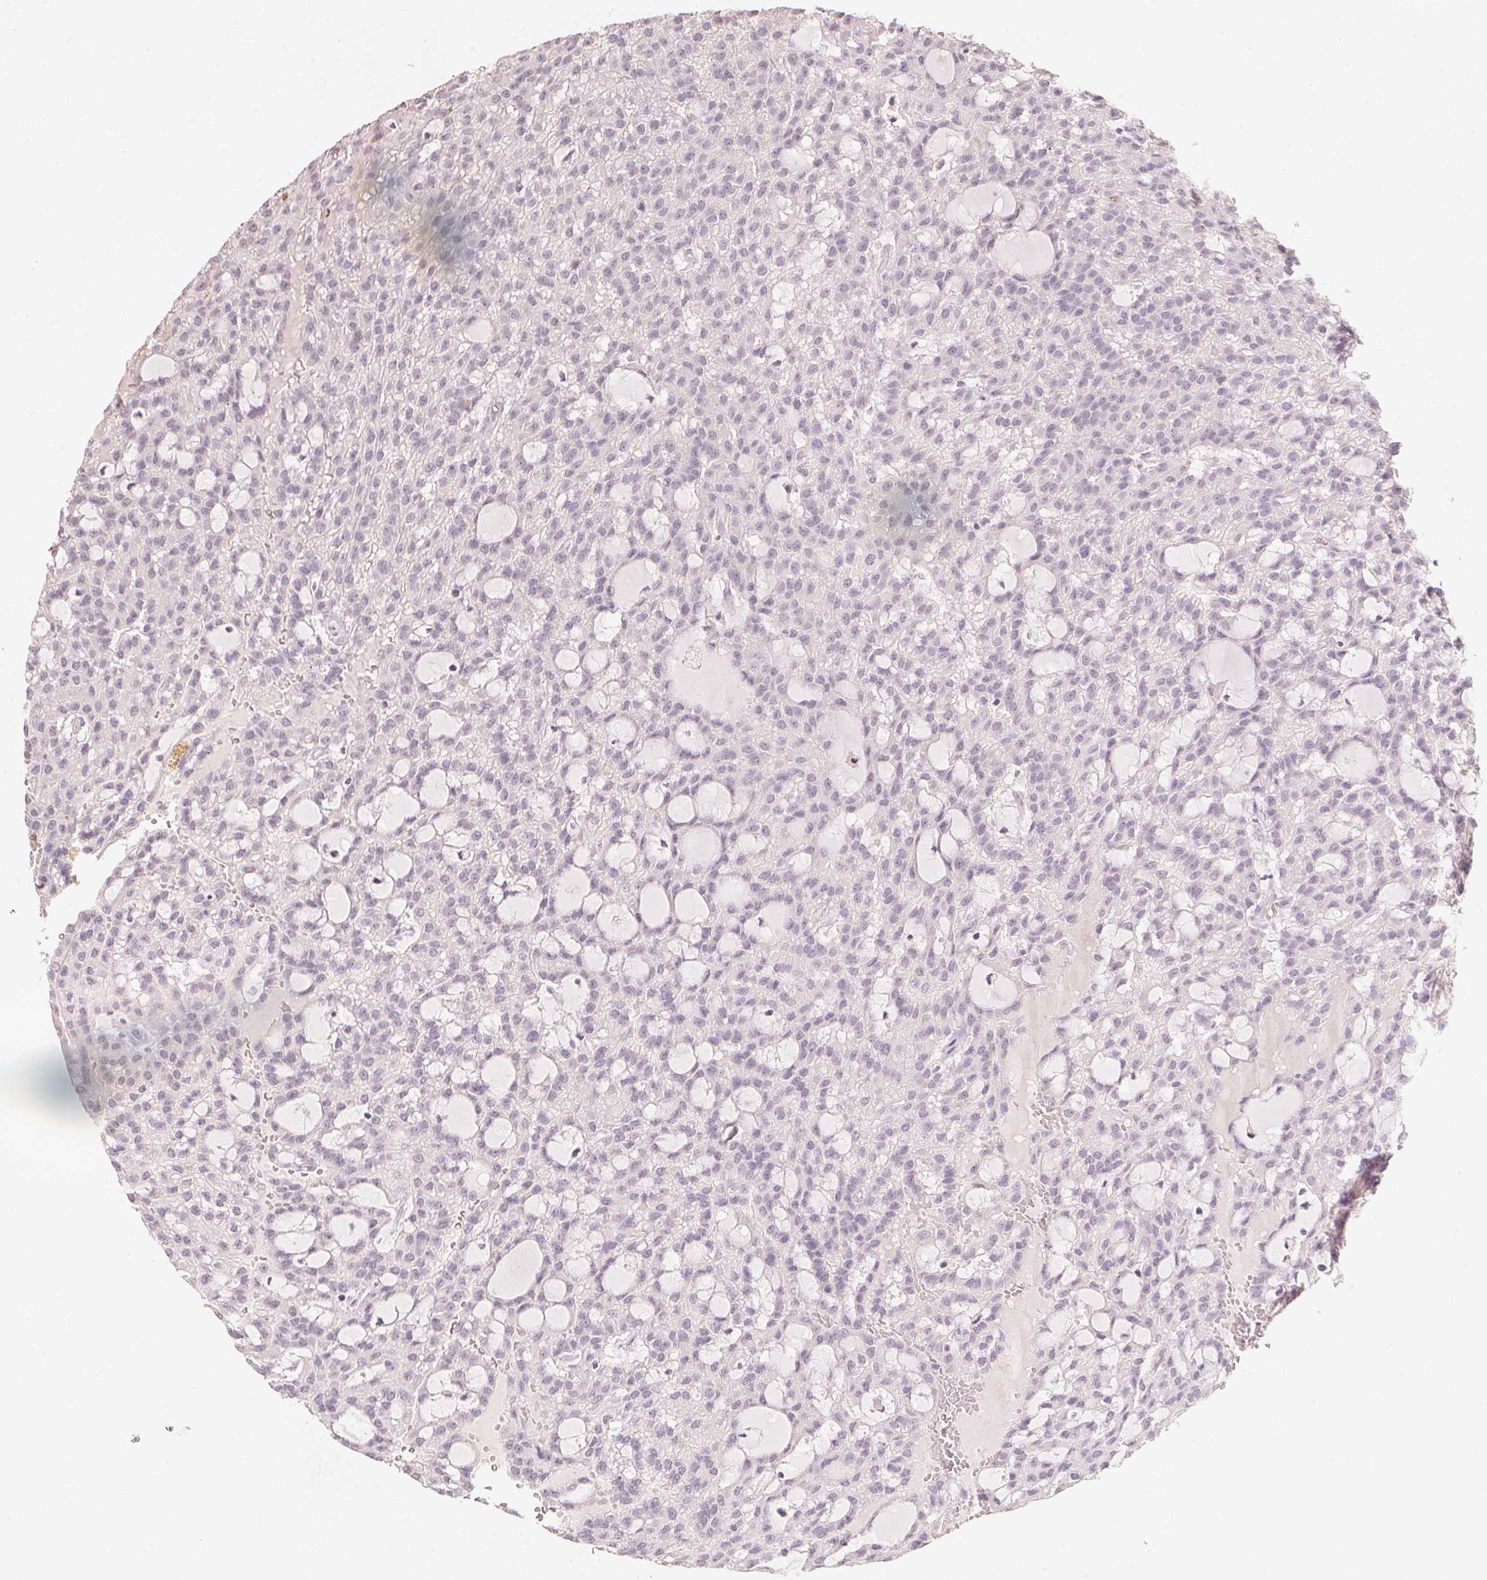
{"staining": {"intensity": "negative", "quantity": "none", "location": "none"}, "tissue": "renal cancer", "cell_type": "Tumor cells", "image_type": "cancer", "snomed": [{"axis": "morphology", "description": "Adenocarcinoma, NOS"}, {"axis": "topography", "description": "Kidney"}], "caption": "Immunohistochemical staining of renal cancer shows no significant expression in tumor cells.", "gene": "CALB1", "patient": {"sex": "male", "age": 63}}